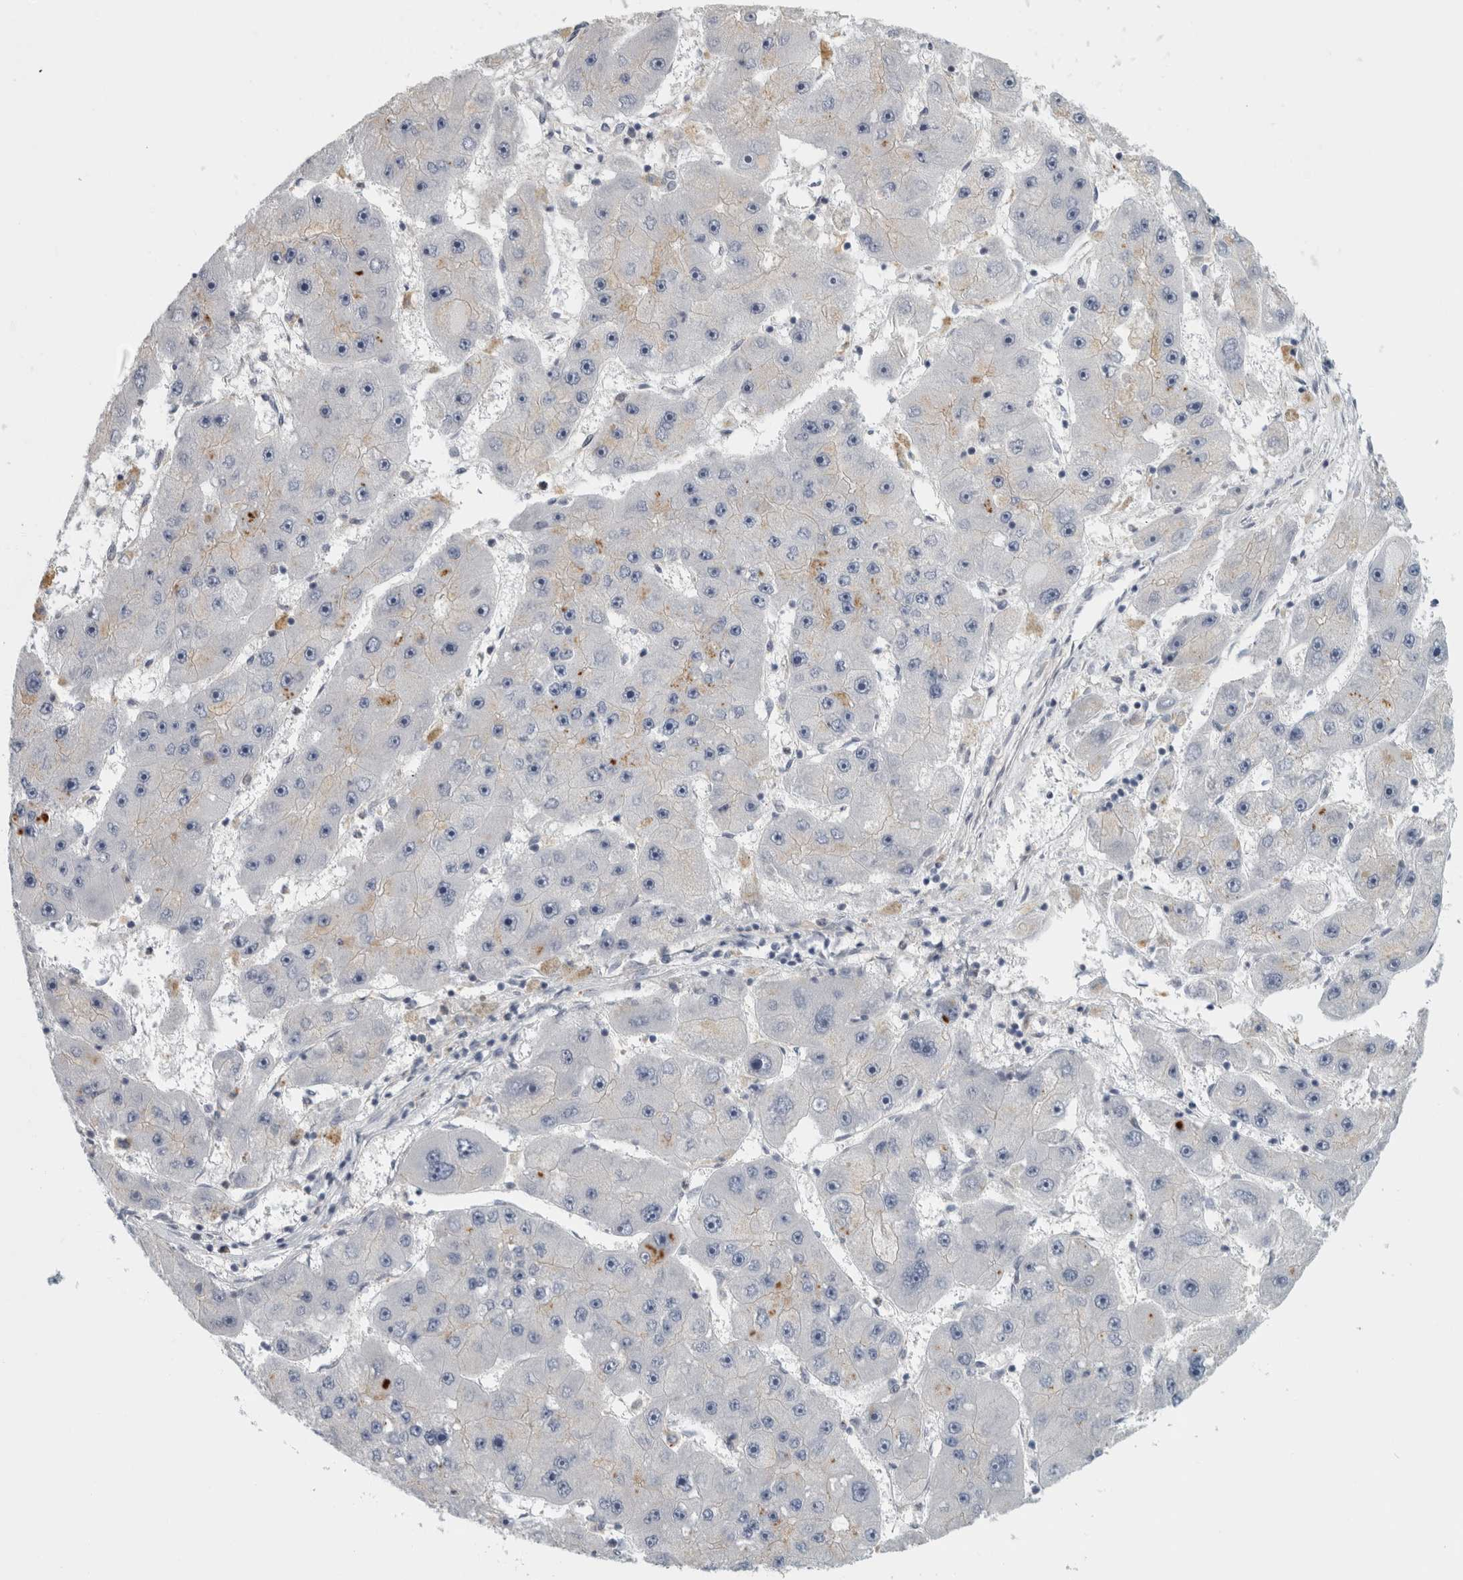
{"staining": {"intensity": "moderate", "quantity": "<25%", "location": "cytoplasmic/membranous"}, "tissue": "liver cancer", "cell_type": "Tumor cells", "image_type": "cancer", "snomed": [{"axis": "morphology", "description": "Carcinoma, Hepatocellular, NOS"}, {"axis": "topography", "description": "Liver"}], "caption": "Immunohistochemical staining of liver cancer (hepatocellular carcinoma) demonstrates low levels of moderate cytoplasmic/membranous positivity in about <25% of tumor cells.", "gene": "ZNF804B", "patient": {"sex": "female", "age": 61}}